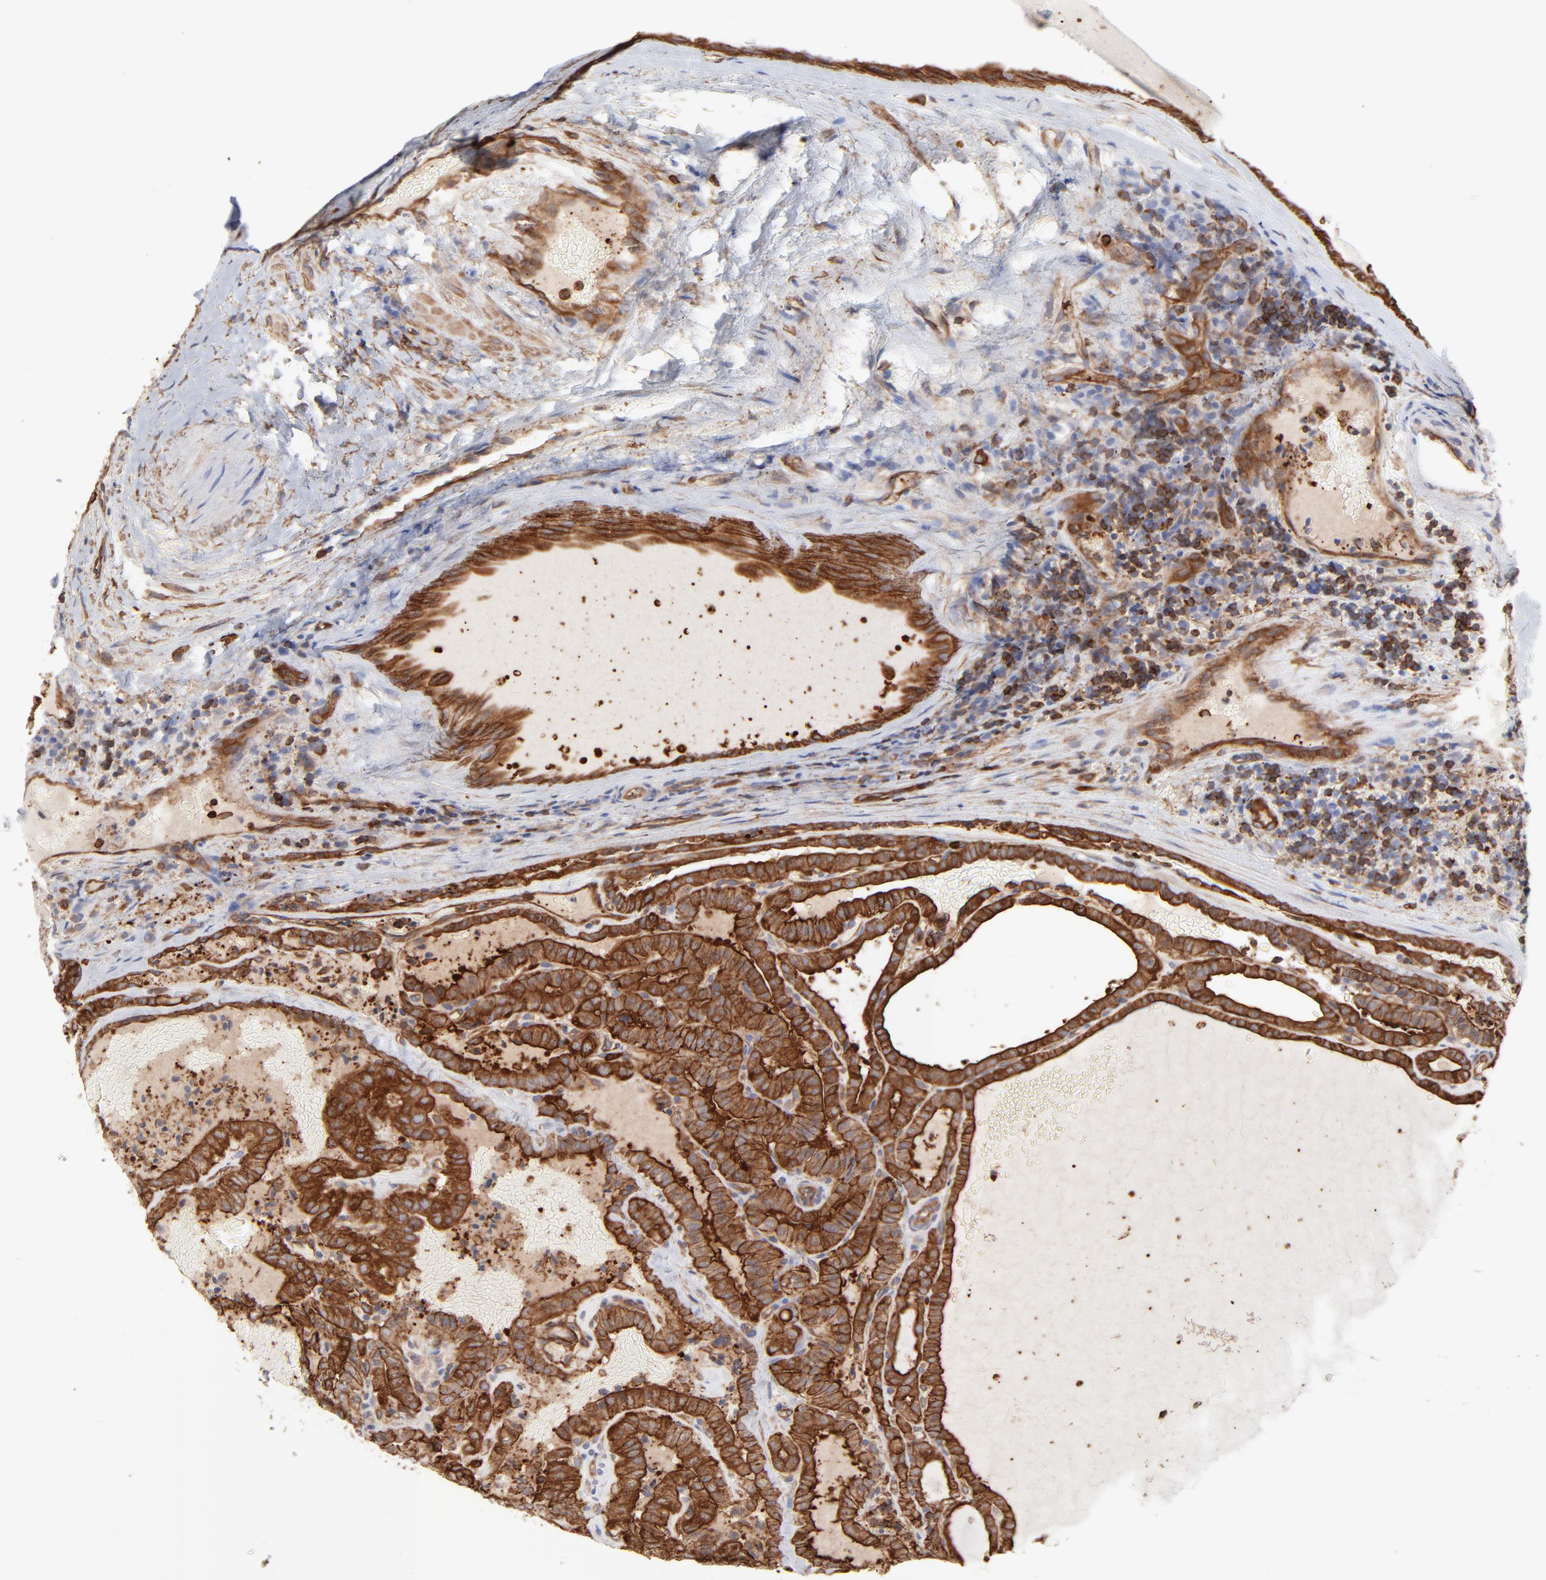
{"staining": {"intensity": "strong", "quantity": ">75%", "location": "cytoplasmic/membranous"}, "tissue": "thyroid cancer", "cell_type": "Tumor cells", "image_type": "cancer", "snomed": [{"axis": "morphology", "description": "Papillary adenocarcinoma, NOS"}, {"axis": "topography", "description": "Thyroid gland"}], "caption": "A brown stain highlights strong cytoplasmic/membranous expression of a protein in human thyroid papillary adenocarcinoma tumor cells. The protein of interest is shown in brown color, while the nuclei are stained blue.", "gene": "PXN", "patient": {"sex": "male", "age": 77}}